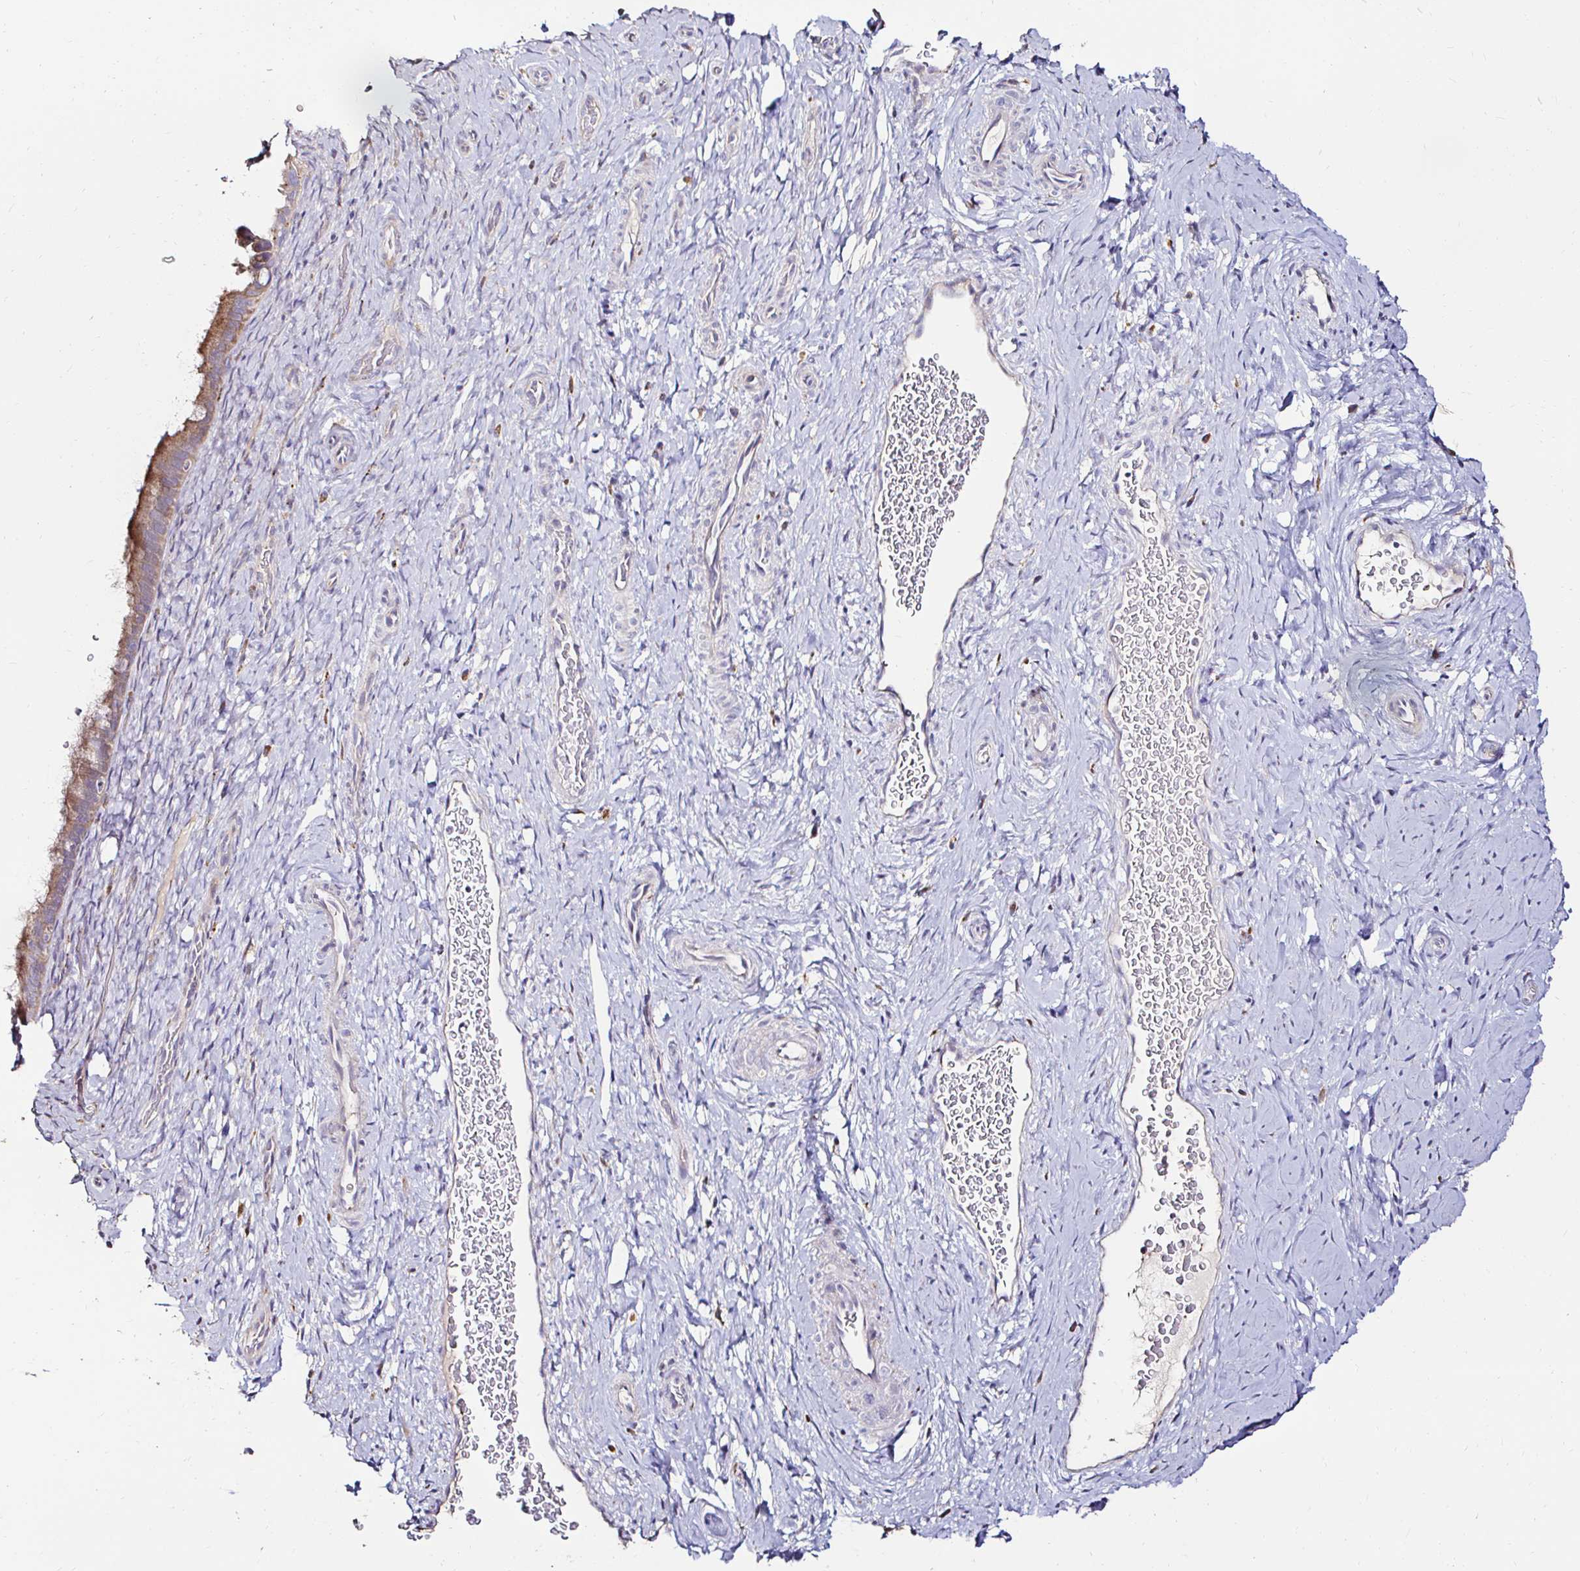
{"staining": {"intensity": "moderate", "quantity": ">75%", "location": "cytoplasmic/membranous"}, "tissue": "cervix", "cell_type": "Glandular cells", "image_type": "normal", "snomed": [{"axis": "morphology", "description": "Normal tissue, NOS"}, {"axis": "topography", "description": "Cervix"}], "caption": "Normal cervix was stained to show a protein in brown. There is medium levels of moderate cytoplasmic/membranous staining in about >75% of glandular cells. The protein of interest is shown in brown color, while the nuclei are stained blue.", "gene": "GALNS", "patient": {"sex": "female", "age": 34}}